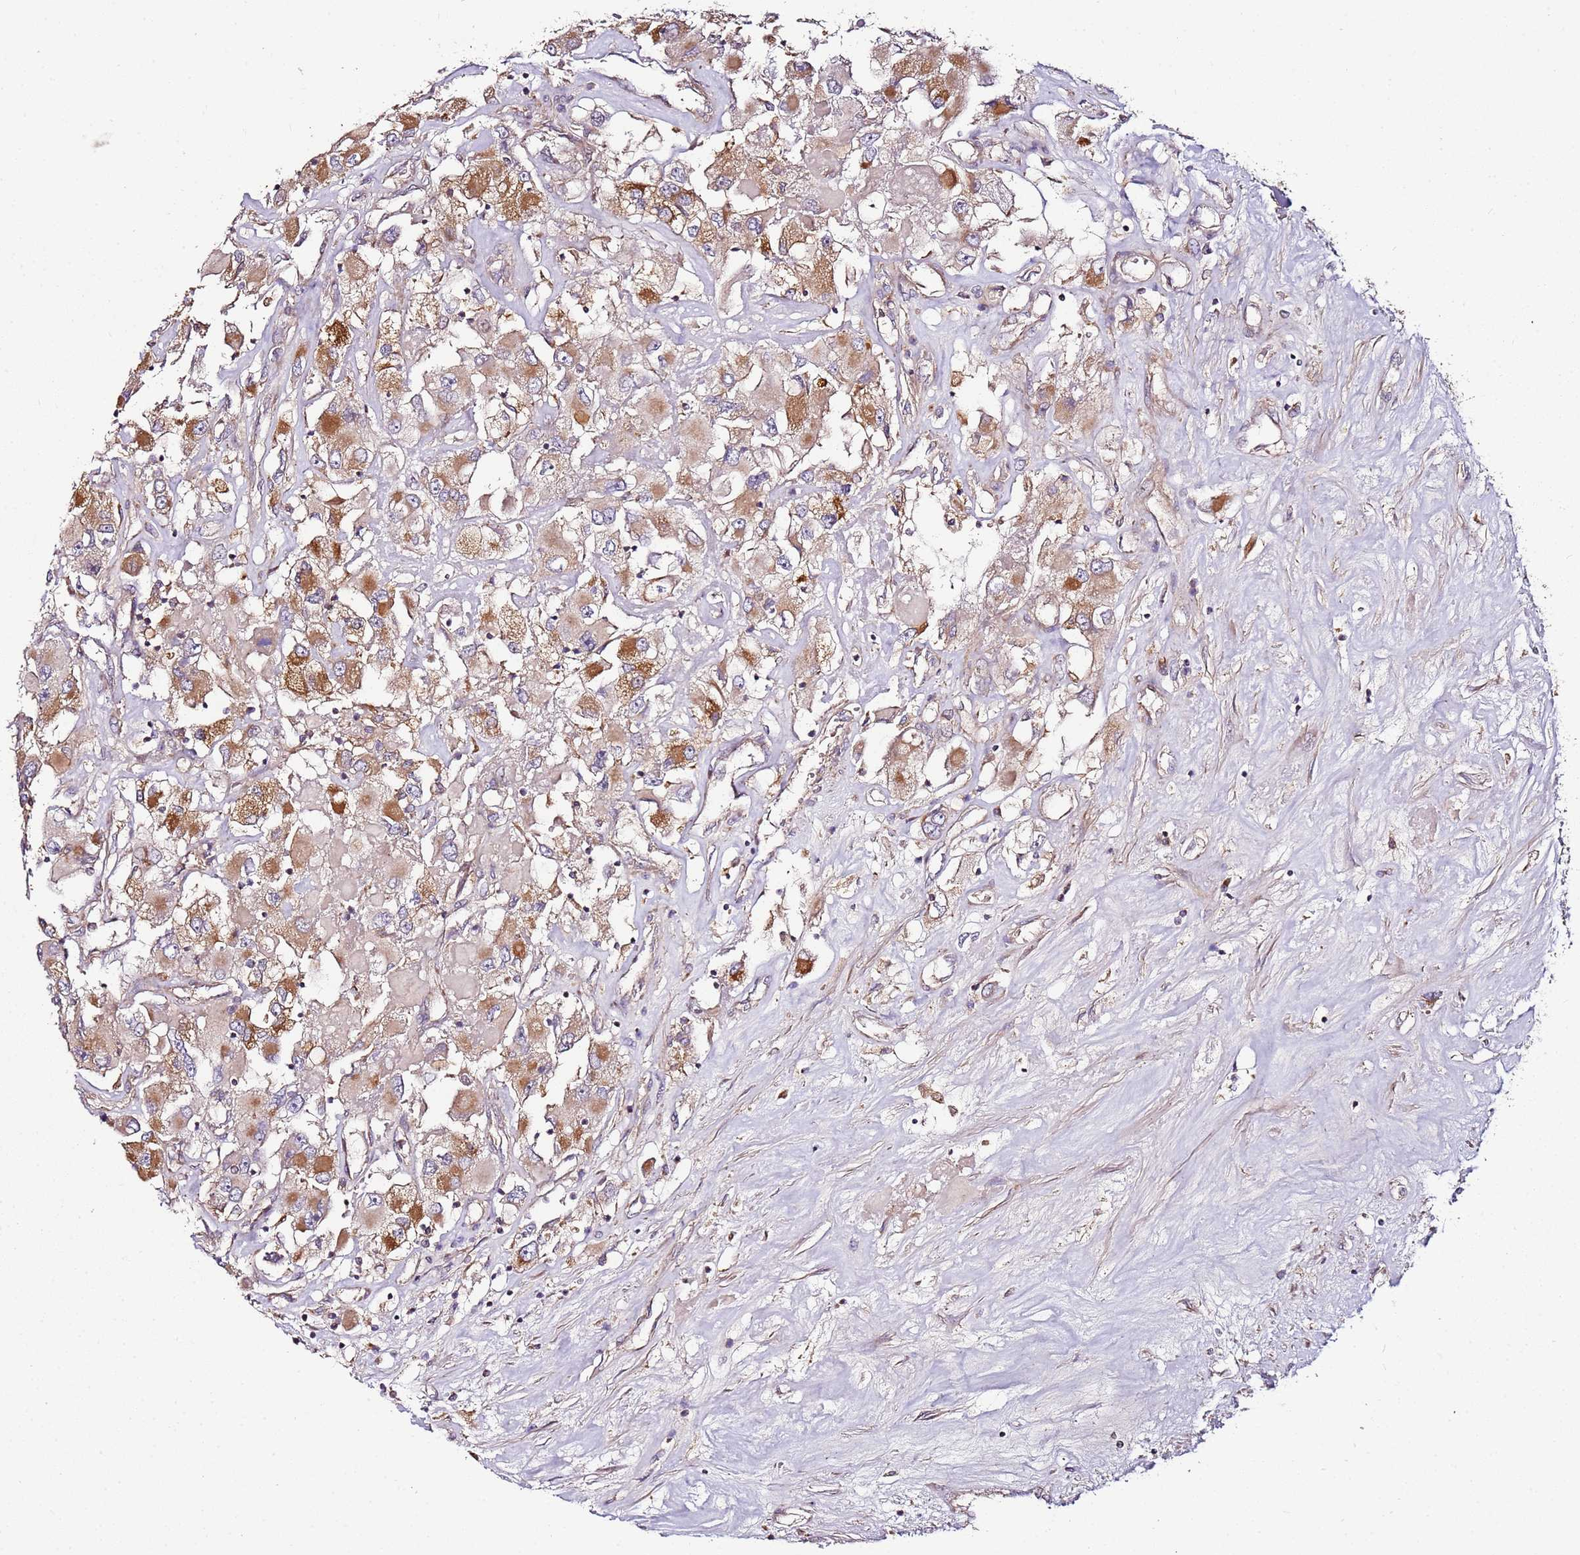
{"staining": {"intensity": "moderate", "quantity": "25%-75%", "location": "cytoplasmic/membranous"}, "tissue": "renal cancer", "cell_type": "Tumor cells", "image_type": "cancer", "snomed": [{"axis": "morphology", "description": "Adenocarcinoma, NOS"}, {"axis": "topography", "description": "Kidney"}], "caption": "About 25%-75% of tumor cells in human renal cancer exhibit moderate cytoplasmic/membranous protein staining as visualized by brown immunohistochemical staining.", "gene": "KRTAP21-3", "patient": {"sex": "female", "age": 52}}